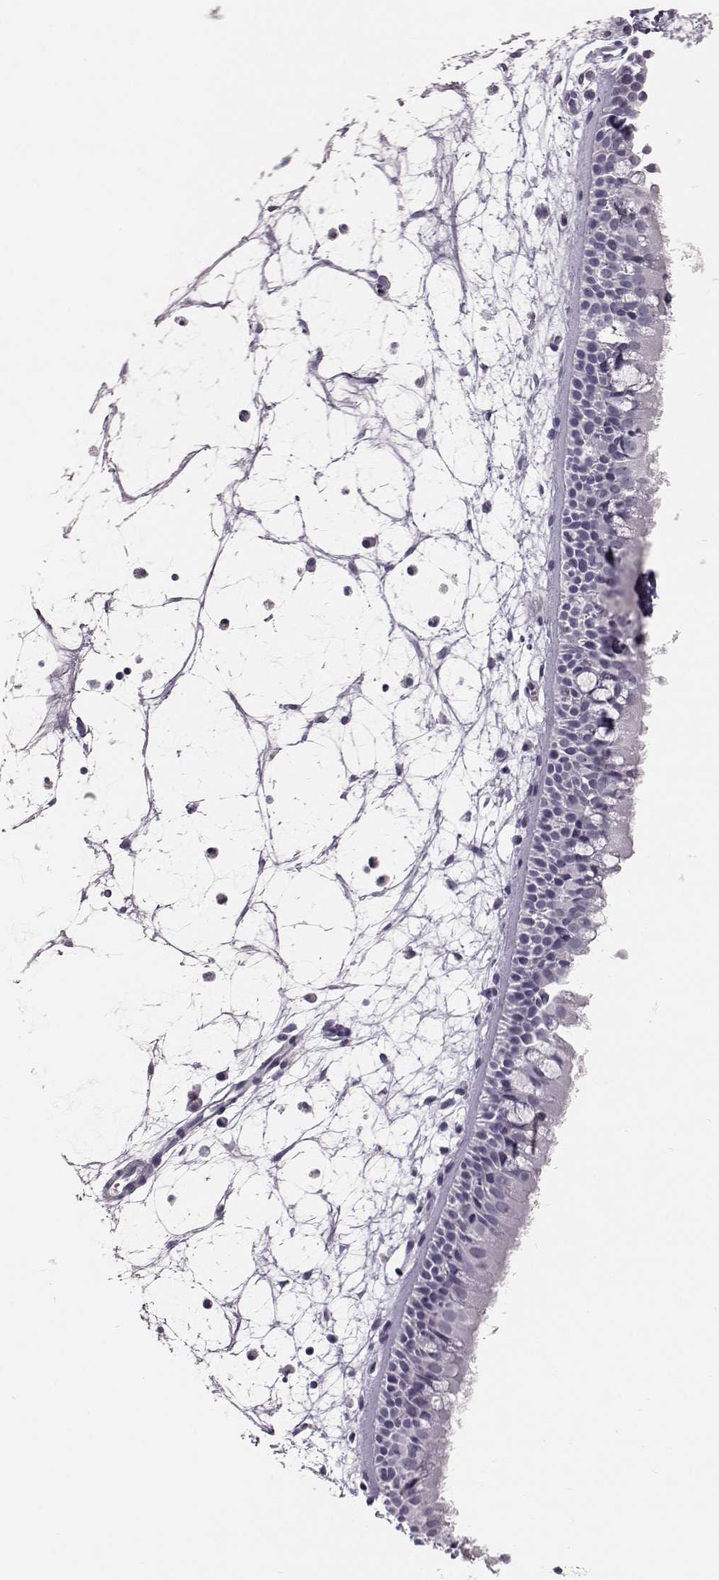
{"staining": {"intensity": "negative", "quantity": "none", "location": "none"}, "tissue": "nasopharynx", "cell_type": "Respiratory epithelial cells", "image_type": "normal", "snomed": [{"axis": "morphology", "description": "Normal tissue, NOS"}, {"axis": "topography", "description": "Nasopharynx"}], "caption": "A high-resolution histopathology image shows IHC staining of benign nasopharynx, which reveals no significant expression in respiratory epithelial cells.", "gene": "KRTAP16", "patient": {"sex": "female", "age": 68}}